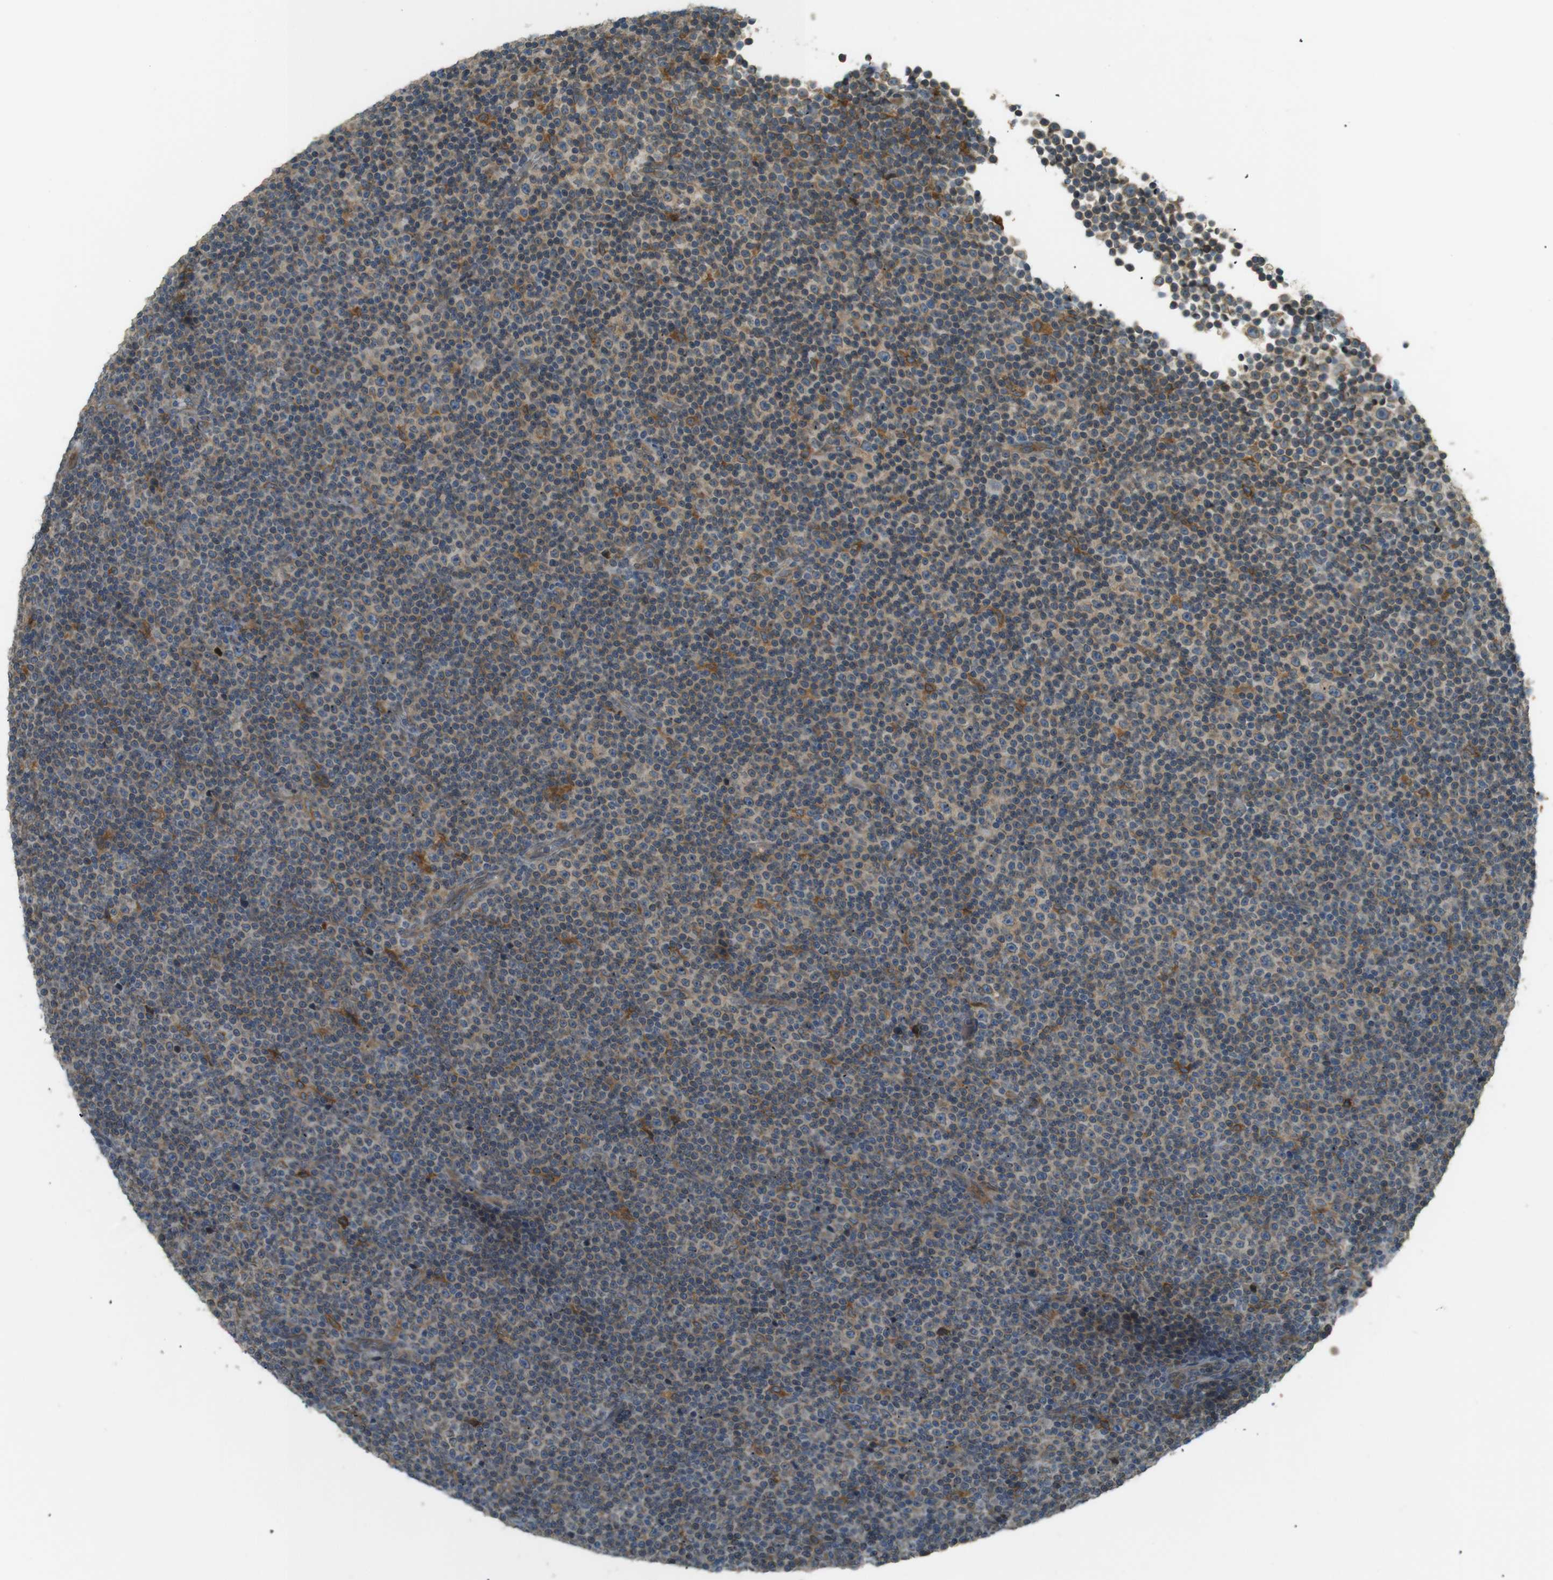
{"staining": {"intensity": "moderate", "quantity": "<25%", "location": "cytoplasmic/membranous"}, "tissue": "lymphoma", "cell_type": "Tumor cells", "image_type": "cancer", "snomed": [{"axis": "morphology", "description": "Malignant lymphoma, non-Hodgkin's type, Low grade"}, {"axis": "topography", "description": "Lymph node"}], "caption": "Human low-grade malignant lymphoma, non-Hodgkin's type stained with a brown dye reveals moderate cytoplasmic/membranous positive expression in approximately <25% of tumor cells.", "gene": "TMED4", "patient": {"sex": "female", "age": 67}}